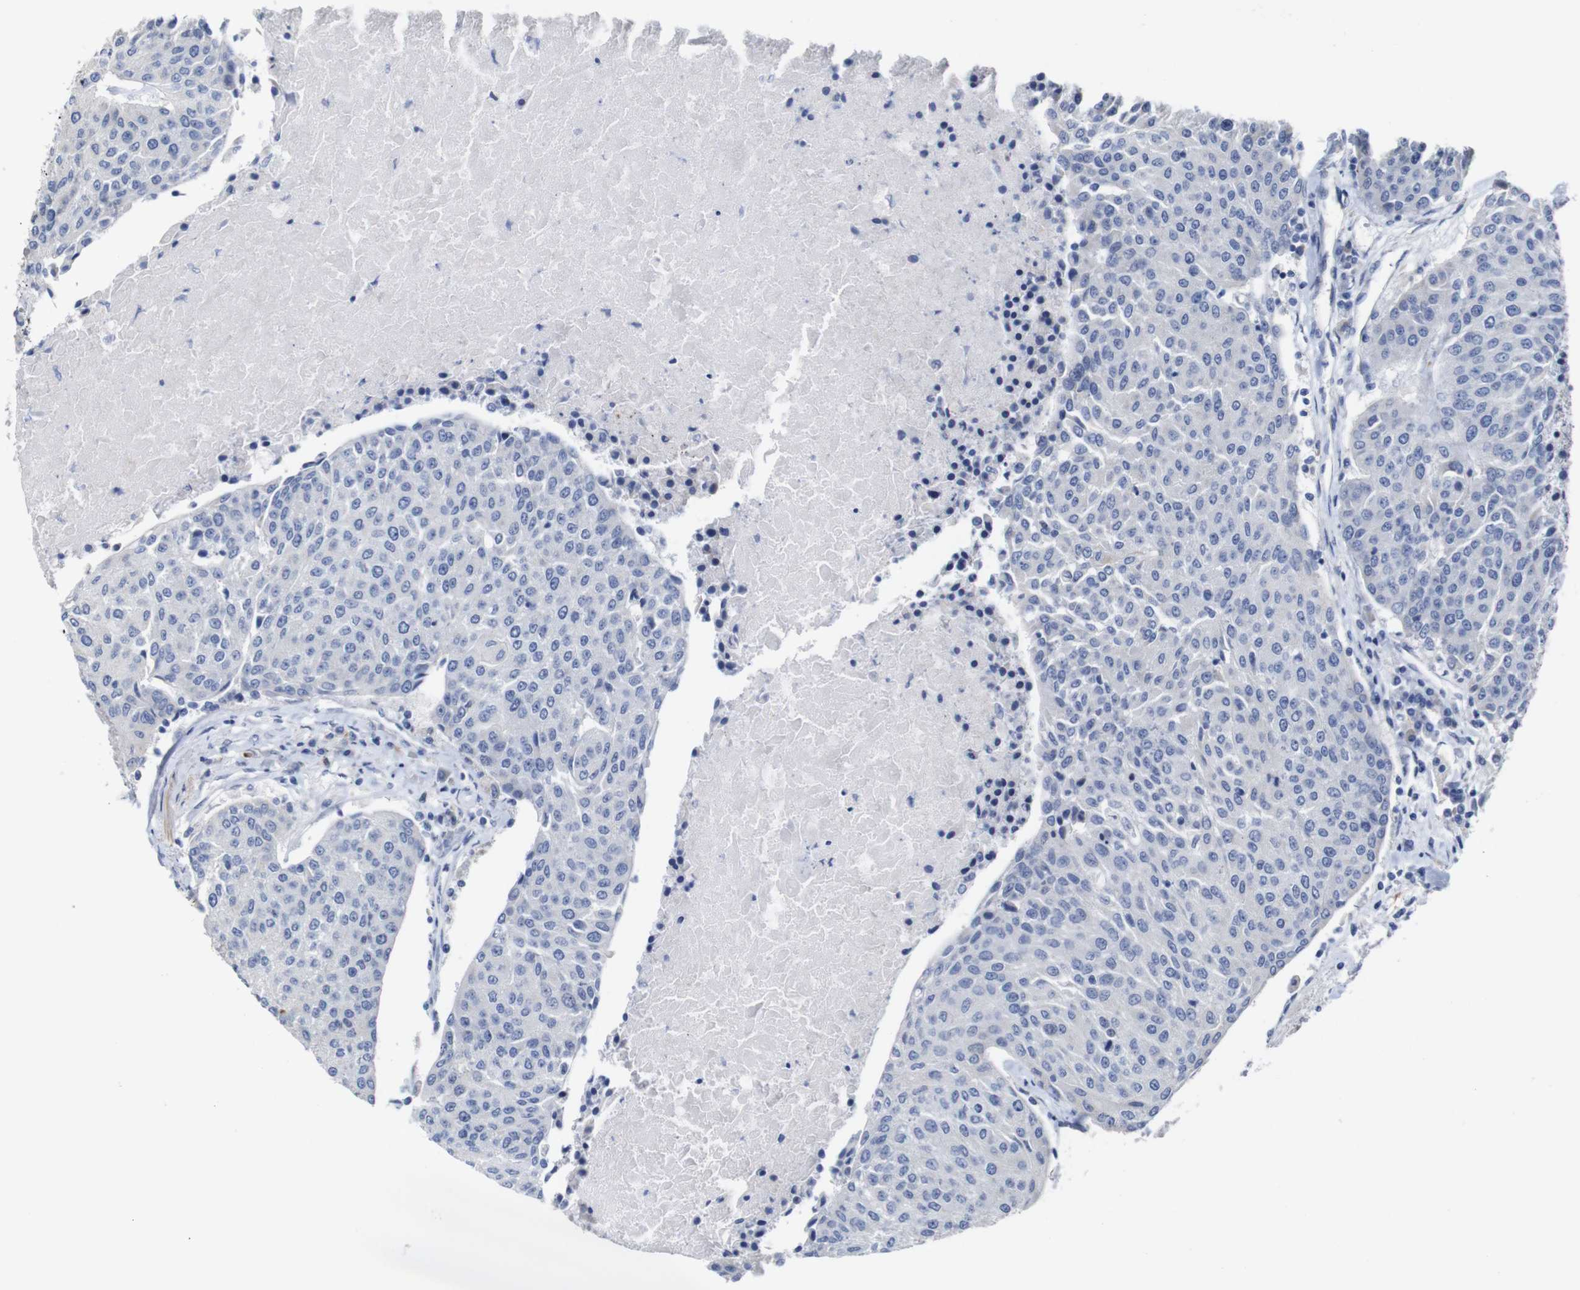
{"staining": {"intensity": "negative", "quantity": "none", "location": "none"}, "tissue": "urothelial cancer", "cell_type": "Tumor cells", "image_type": "cancer", "snomed": [{"axis": "morphology", "description": "Urothelial carcinoma, High grade"}, {"axis": "topography", "description": "Urinary bladder"}], "caption": "Tumor cells are negative for brown protein staining in high-grade urothelial carcinoma.", "gene": "TCEAL9", "patient": {"sex": "female", "age": 85}}